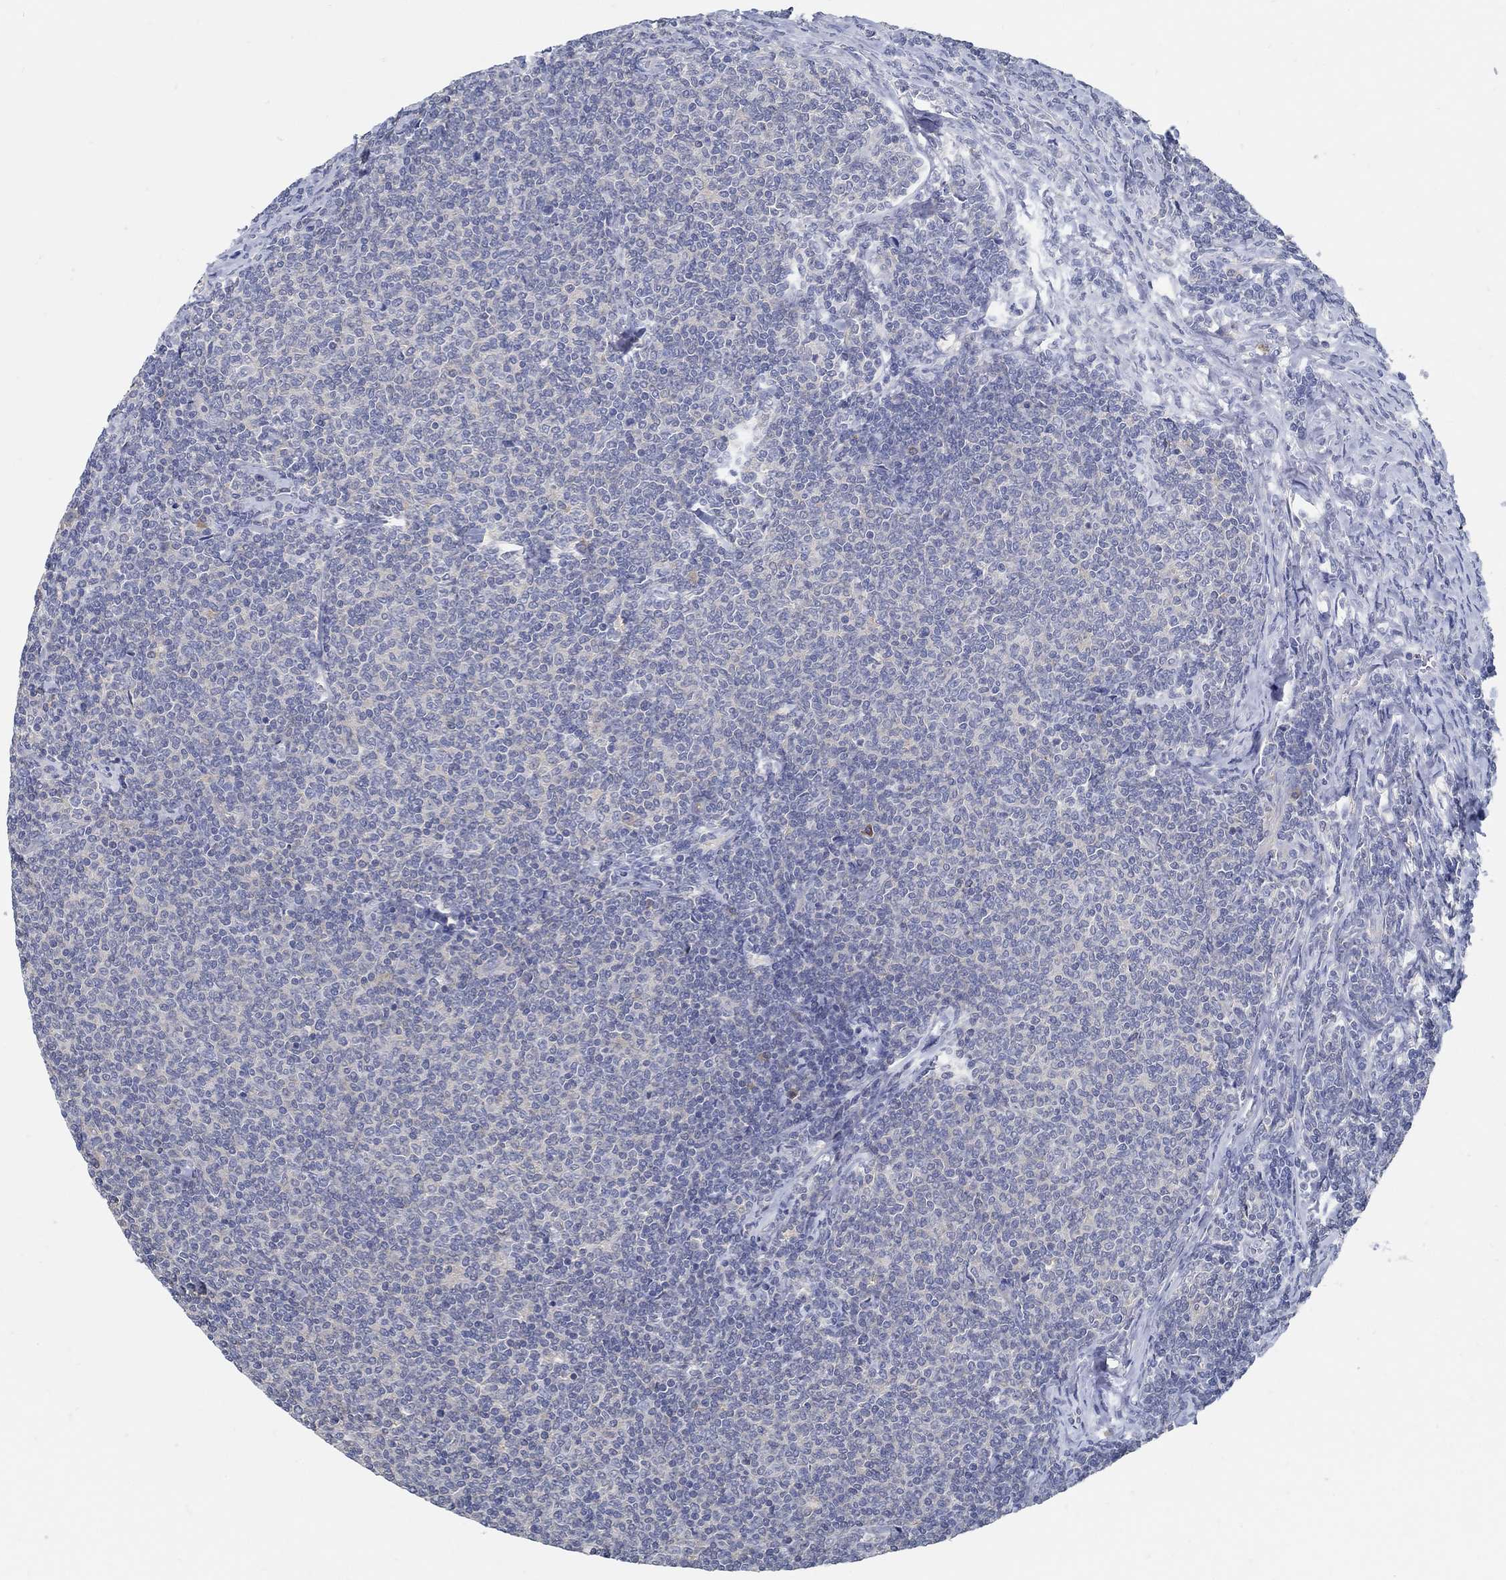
{"staining": {"intensity": "negative", "quantity": "none", "location": "none"}, "tissue": "lymphoma", "cell_type": "Tumor cells", "image_type": "cancer", "snomed": [{"axis": "morphology", "description": "Malignant lymphoma, non-Hodgkin's type, Low grade"}, {"axis": "topography", "description": "Lymph node"}], "caption": "A high-resolution micrograph shows IHC staining of low-grade malignant lymphoma, non-Hodgkin's type, which exhibits no significant expression in tumor cells.", "gene": "PCDH11X", "patient": {"sex": "male", "age": 52}}